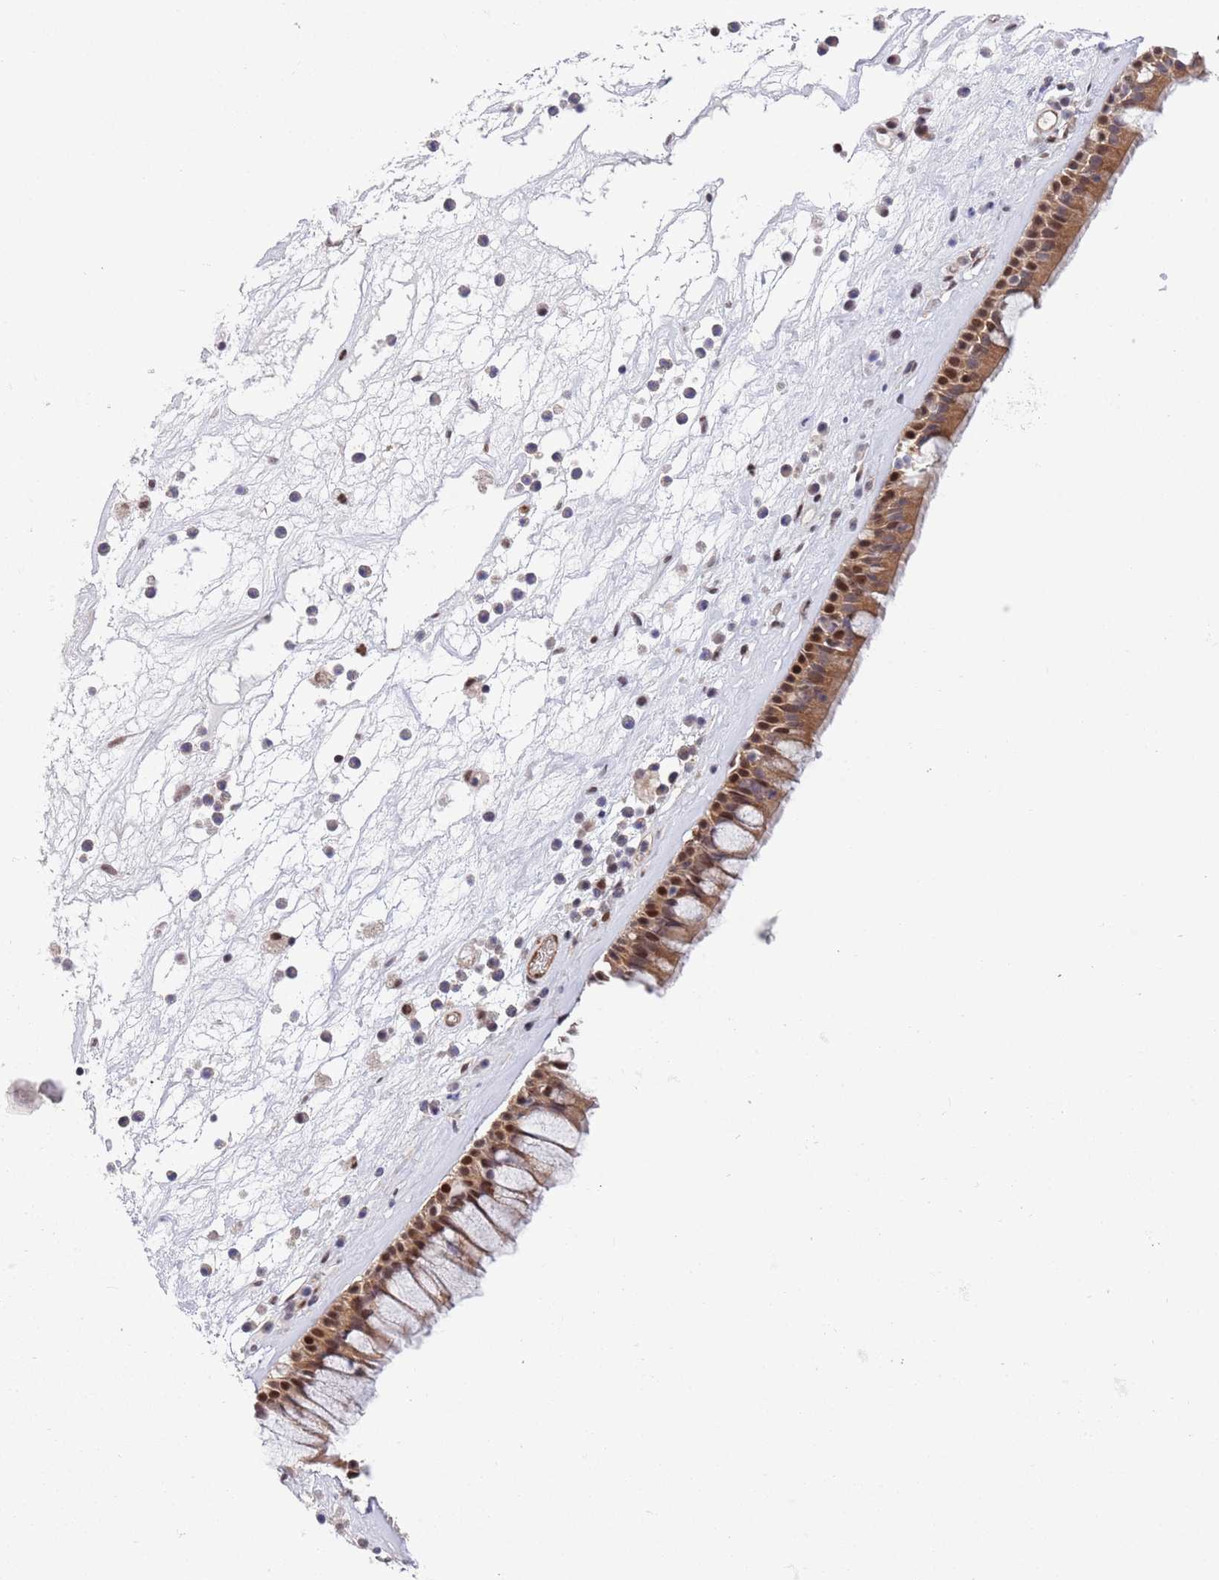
{"staining": {"intensity": "moderate", "quantity": ">75%", "location": "cytoplasmic/membranous,nuclear"}, "tissue": "nasopharynx", "cell_type": "Respiratory epithelial cells", "image_type": "normal", "snomed": [{"axis": "morphology", "description": "Normal tissue, NOS"}, {"axis": "morphology", "description": "Squamous cell carcinoma, NOS"}, {"axis": "topography", "description": "Nasopharynx"}, {"axis": "topography", "description": "Head-Neck"}], "caption": "Respiratory epithelial cells reveal medium levels of moderate cytoplasmic/membranous,nuclear staining in about >75% of cells in unremarkable human nasopharynx.", "gene": "TBX10", "patient": {"sex": "male", "age": 85}}